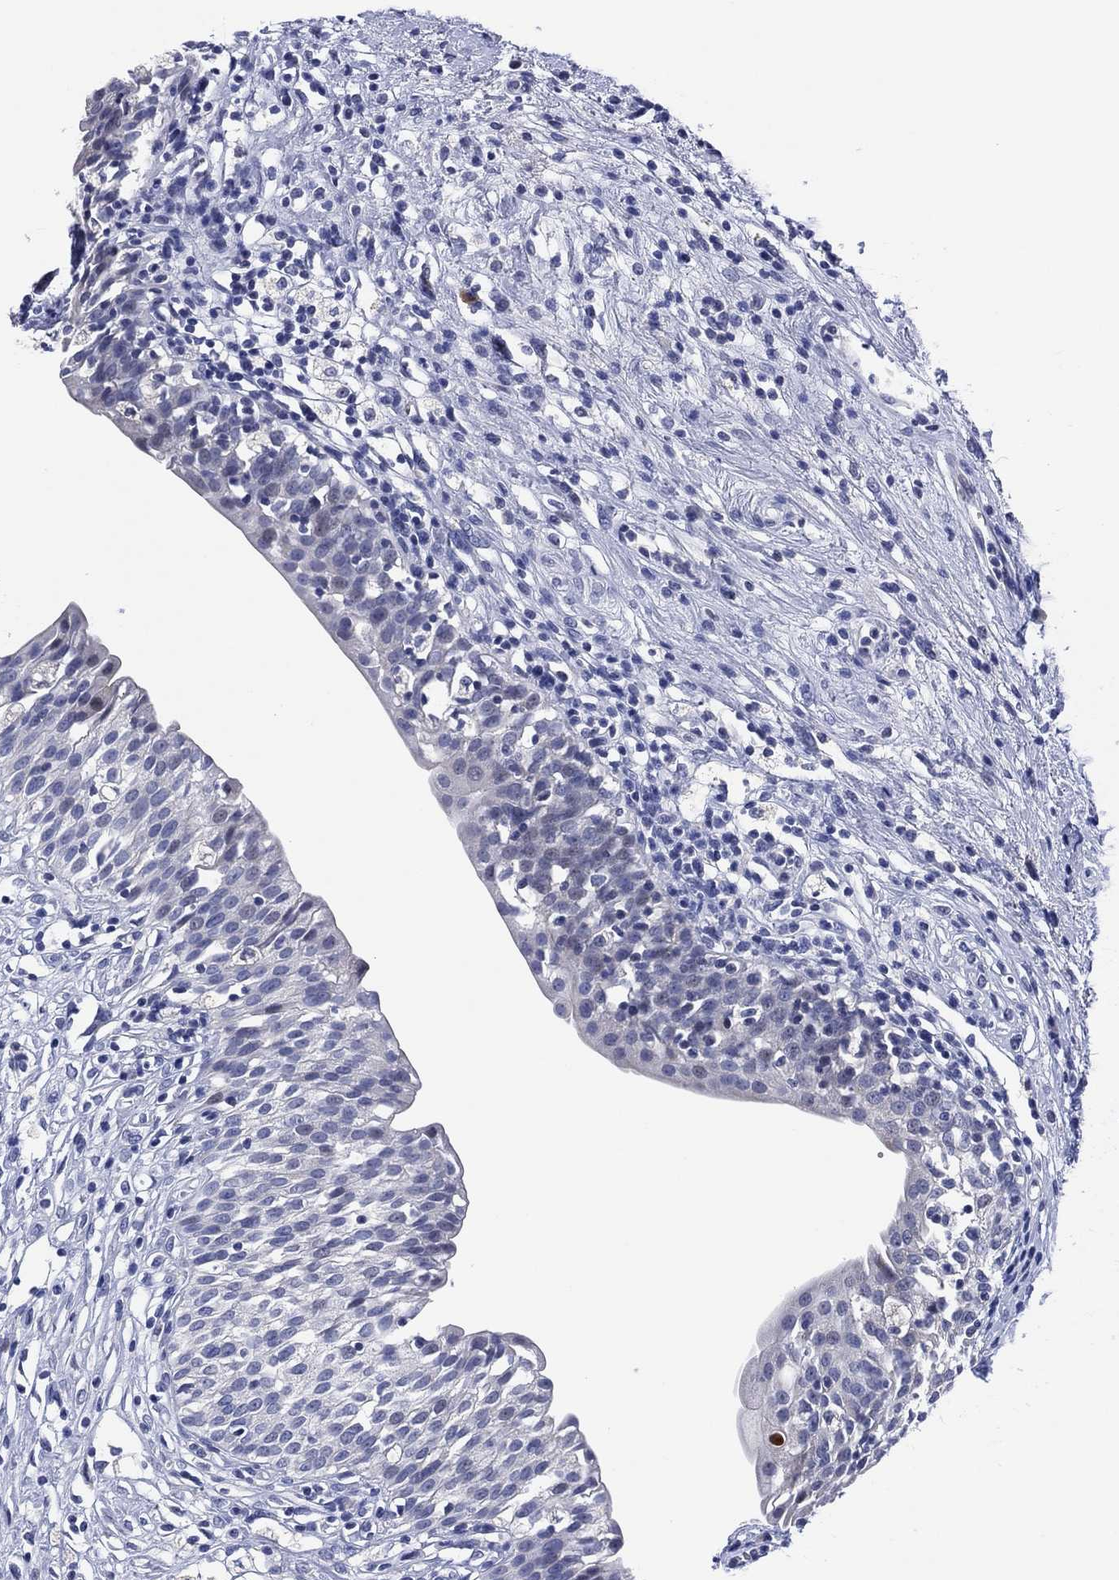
{"staining": {"intensity": "negative", "quantity": "none", "location": "none"}, "tissue": "urinary bladder", "cell_type": "Urothelial cells", "image_type": "normal", "snomed": [{"axis": "morphology", "description": "Normal tissue, NOS"}, {"axis": "topography", "description": "Urinary bladder"}], "caption": "An image of urinary bladder stained for a protein reveals no brown staining in urothelial cells.", "gene": "CLIP3", "patient": {"sex": "male", "age": 76}}